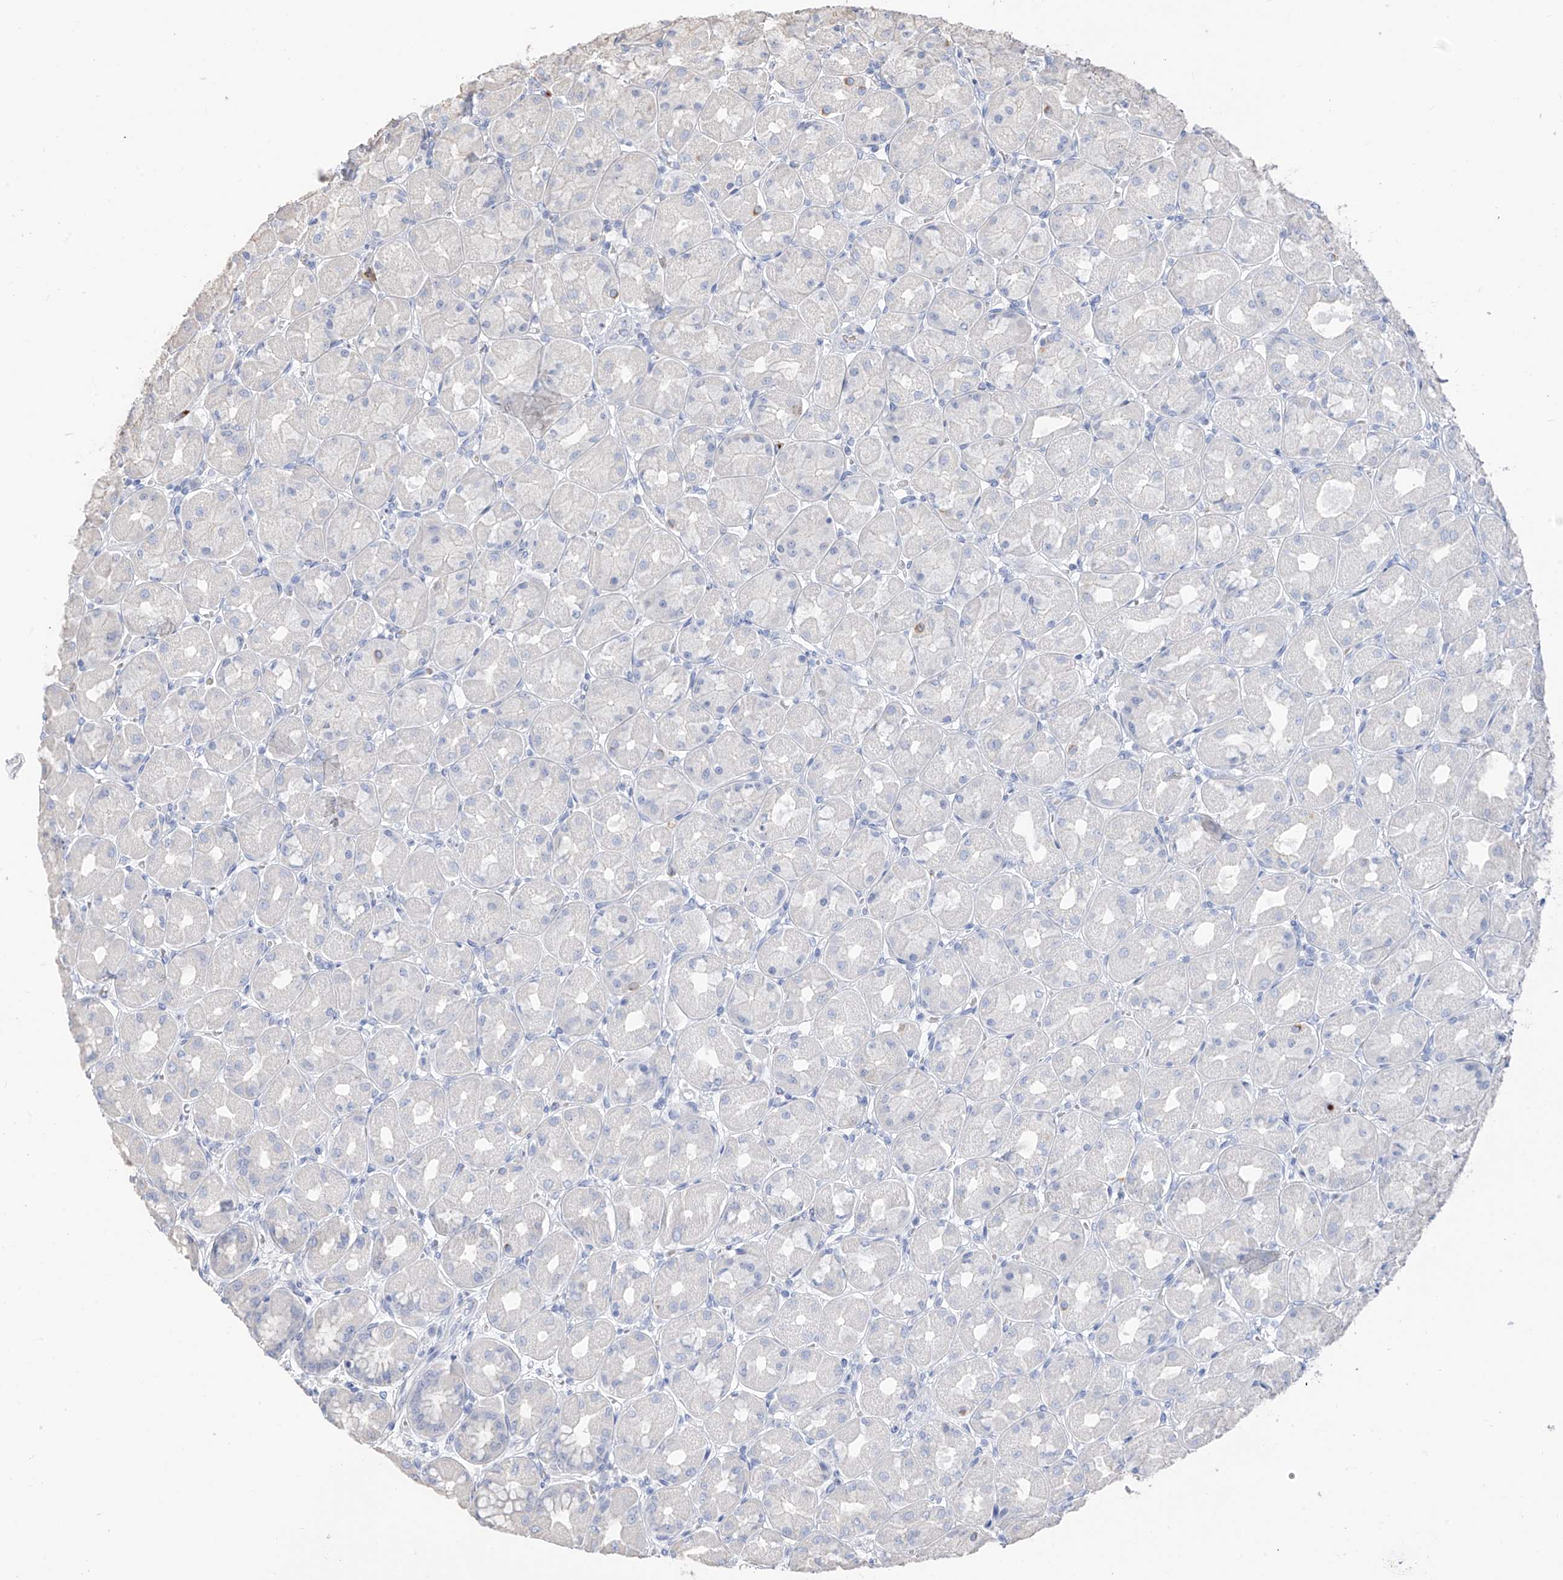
{"staining": {"intensity": "weak", "quantity": "<25%", "location": "cytoplasmic/membranous"}, "tissue": "stomach", "cell_type": "Glandular cells", "image_type": "normal", "snomed": [{"axis": "morphology", "description": "Normal tissue, NOS"}, {"axis": "topography", "description": "Stomach, upper"}], "caption": "A high-resolution photomicrograph shows immunohistochemistry staining of unremarkable stomach, which exhibits no significant staining in glandular cells. (DAB IHC visualized using brightfield microscopy, high magnification).", "gene": "PAFAH1B3", "patient": {"sex": "female", "age": 56}}